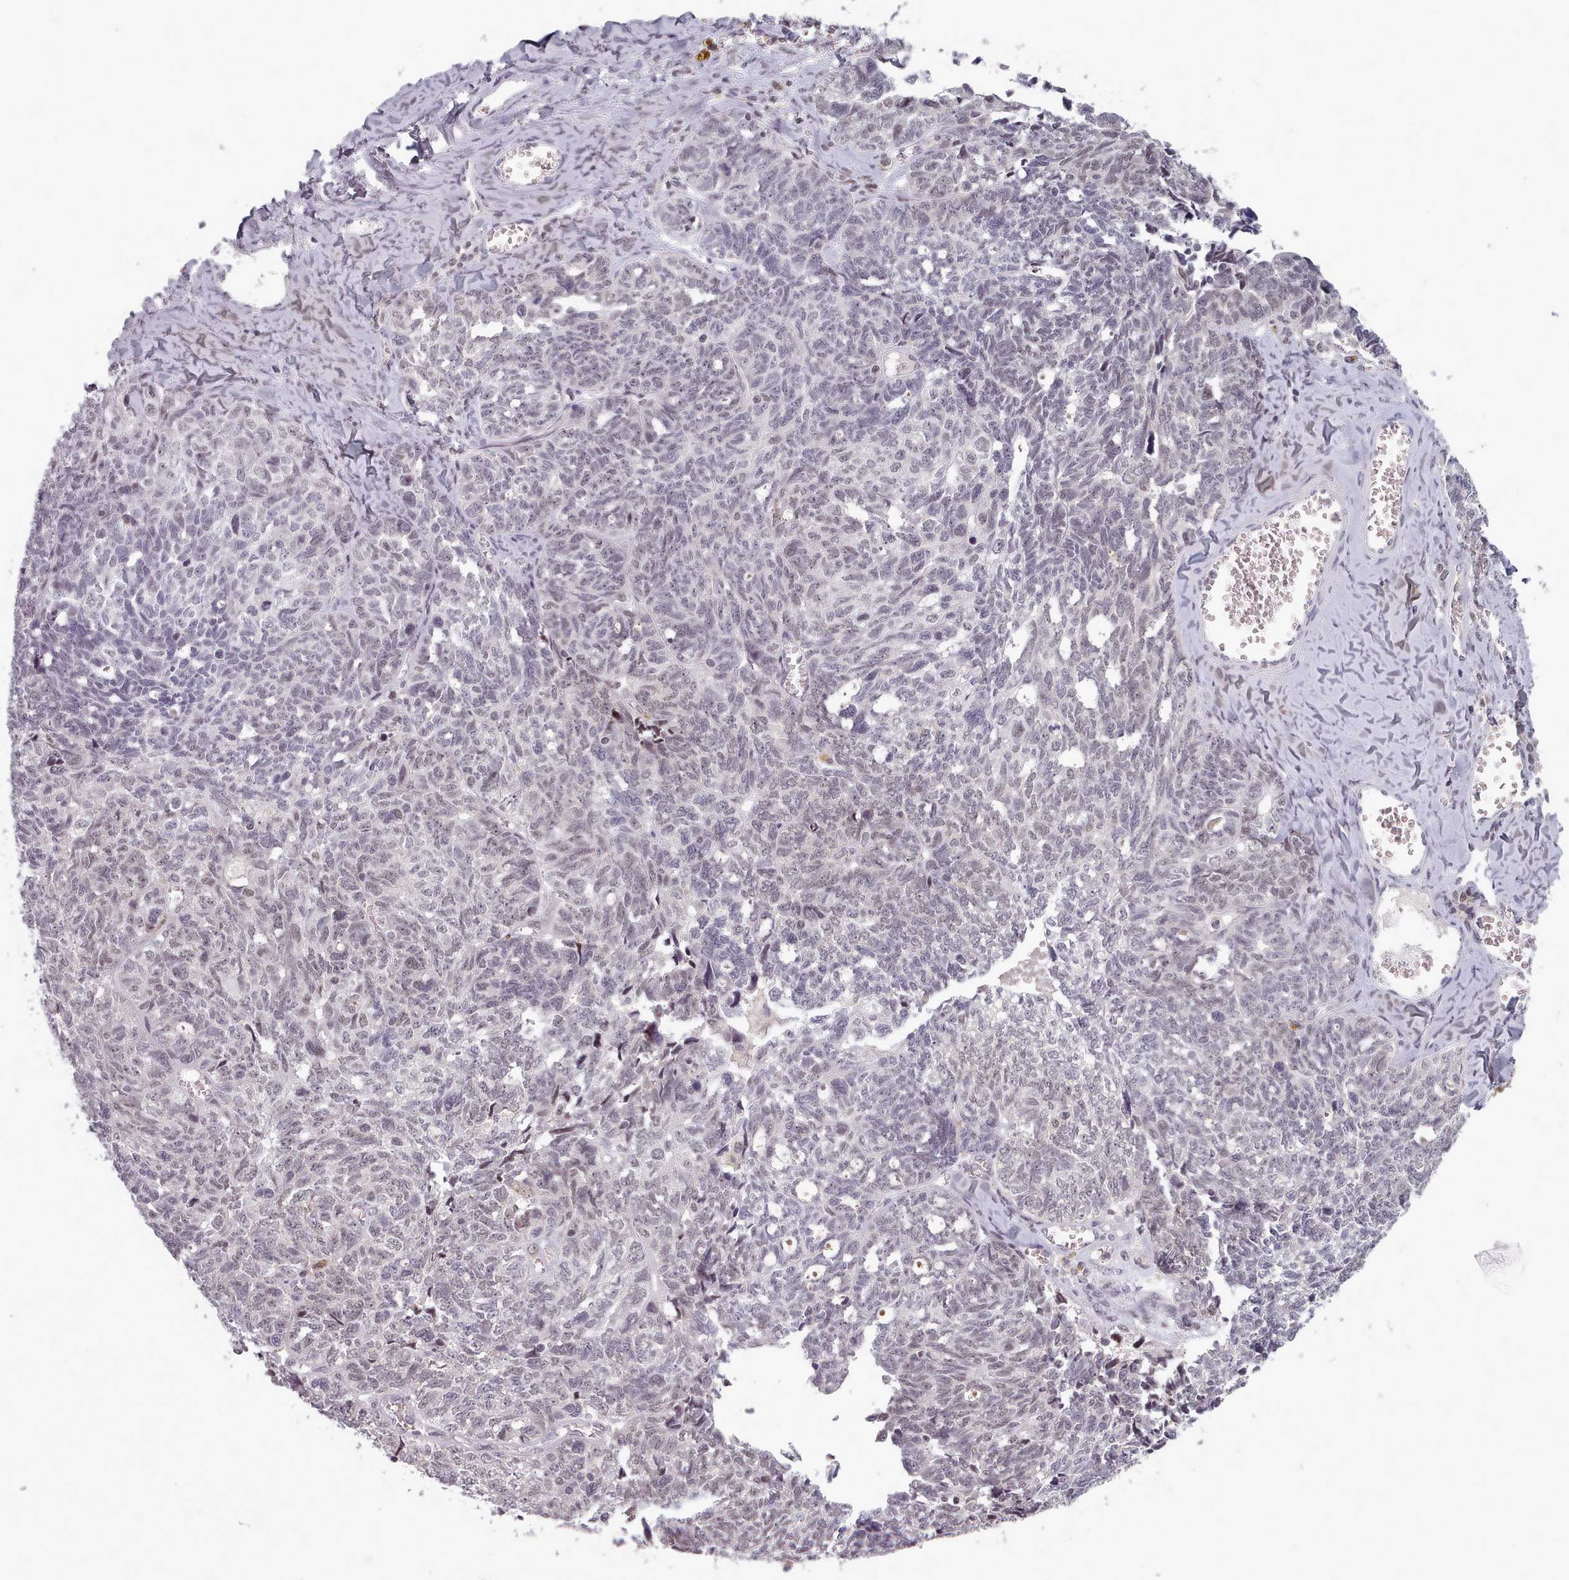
{"staining": {"intensity": "weak", "quantity": "<25%", "location": "nuclear"}, "tissue": "ovarian cancer", "cell_type": "Tumor cells", "image_type": "cancer", "snomed": [{"axis": "morphology", "description": "Cystadenocarcinoma, serous, NOS"}, {"axis": "topography", "description": "Ovary"}], "caption": "IHC photomicrograph of neoplastic tissue: serous cystadenocarcinoma (ovarian) stained with DAB (3,3'-diaminobenzidine) exhibits no significant protein staining in tumor cells.", "gene": "SRSF9", "patient": {"sex": "female", "age": 79}}